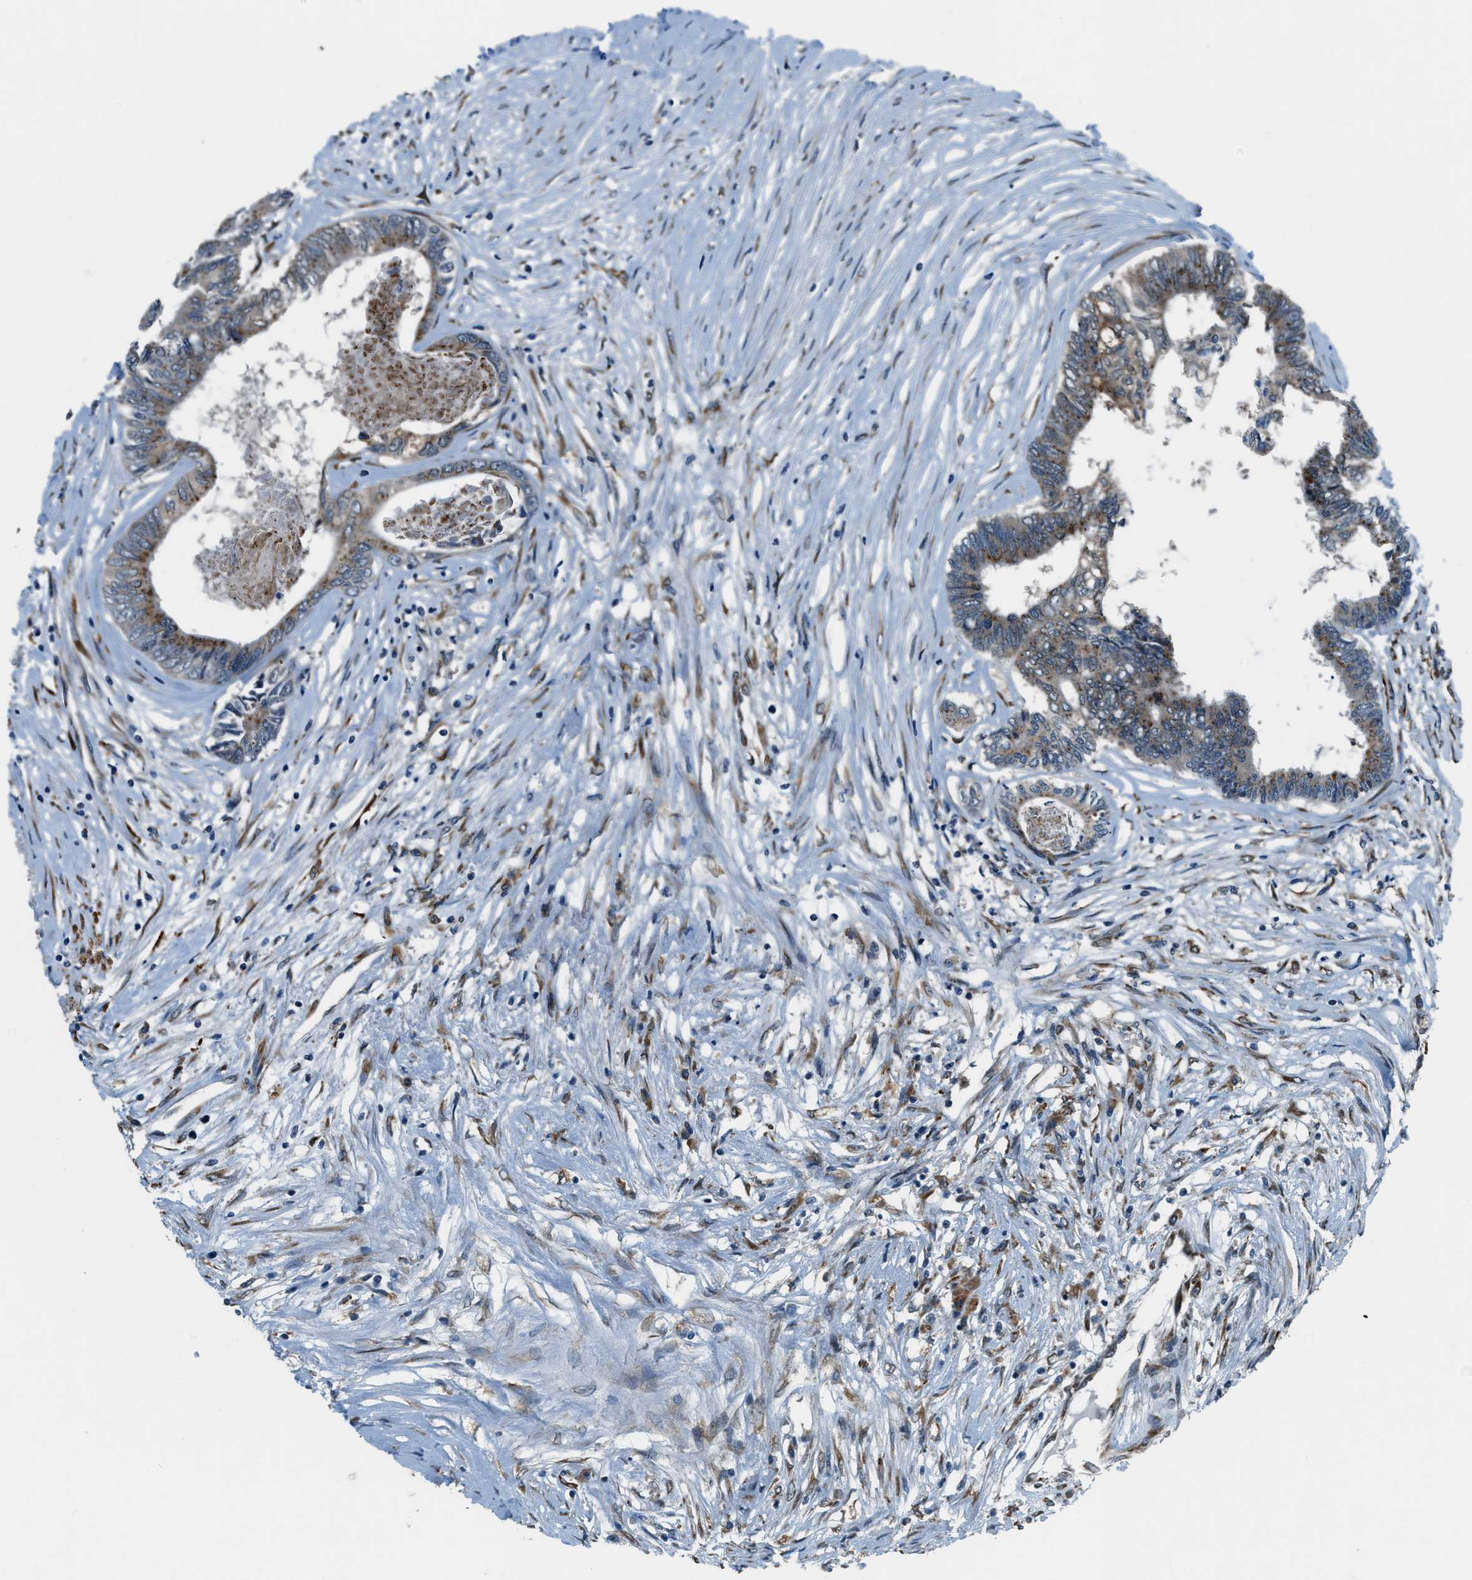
{"staining": {"intensity": "moderate", "quantity": ">75%", "location": "cytoplasmic/membranous"}, "tissue": "colorectal cancer", "cell_type": "Tumor cells", "image_type": "cancer", "snomed": [{"axis": "morphology", "description": "Adenocarcinoma, NOS"}, {"axis": "topography", "description": "Rectum"}], "caption": "Immunohistochemistry histopathology image of human adenocarcinoma (colorectal) stained for a protein (brown), which demonstrates medium levels of moderate cytoplasmic/membranous positivity in approximately >75% of tumor cells.", "gene": "GINM1", "patient": {"sex": "male", "age": 63}}